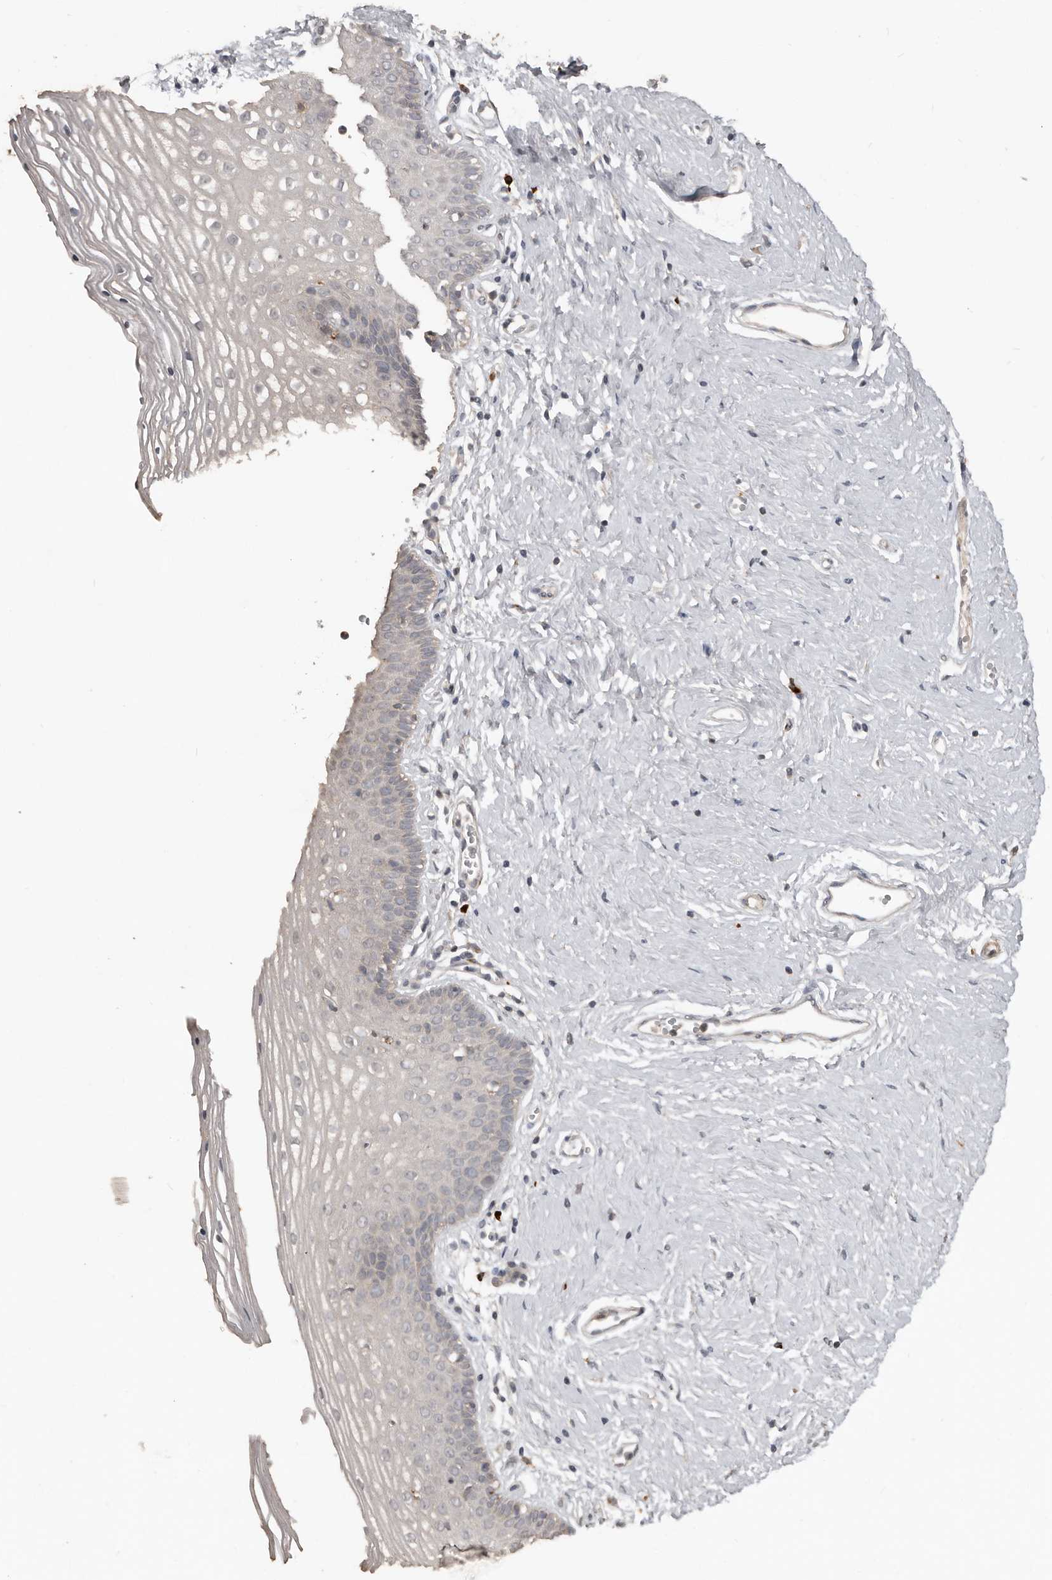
{"staining": {"intensity": "weak", "quantity": "<25%", "location": "cytoplasmic/membranous"}, "tissue": "vagina", "cell_type": "Squamous epithelial cells", "image_type": "normal", "snomed": [{"axis": "morphology", "description": "Normal tissue, NOS"}, {"axis": "topography", "description": "Vagina"}], "caption": "This is a image of IHC staining of unremarkable vagina, which shows no positivity in squamous epithelial cells.", "gene": "BAMBI", "patient": {"sex": "female", "age": 32}}